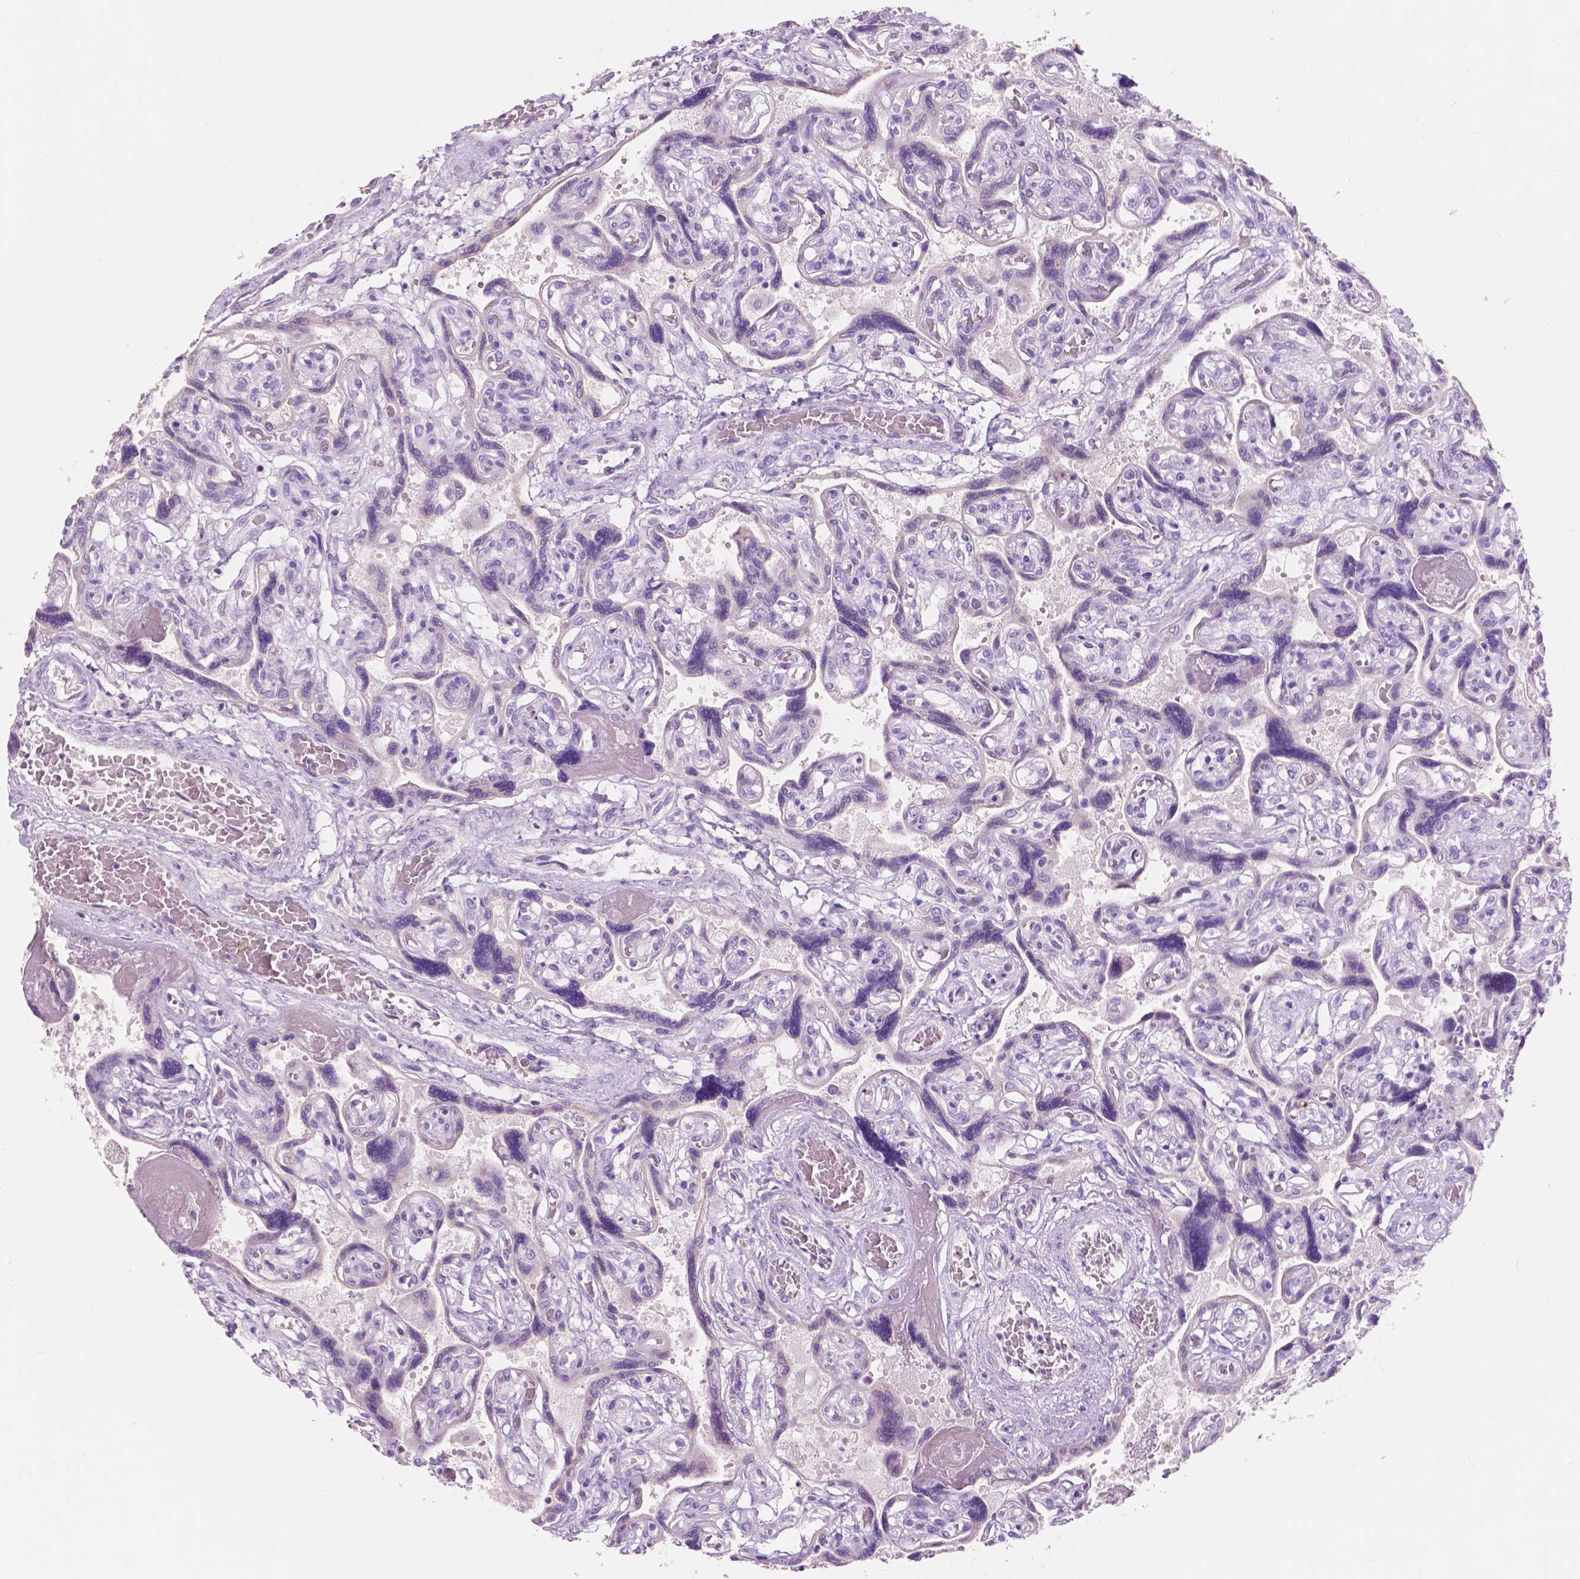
{"staining": {"intensity": "negative", "quantity": "none", "location": "none"}, "tissue": "placenta", "cell_type": "Decidual cells", "image_type": "normal", "snomed": [{"axis": "morphology", "description": "Normal tissue, NOS"}, {"axis": "topography", "description": "Placenta"}], "caption": "Decidual cells show no significant protein expression in benign placenta. (DAB (3,3'-diaminobenzidine) immunohistochemistry, high magnification).", "gene": "CUZD1", "patient": {"sex": "female", "age": 32}}